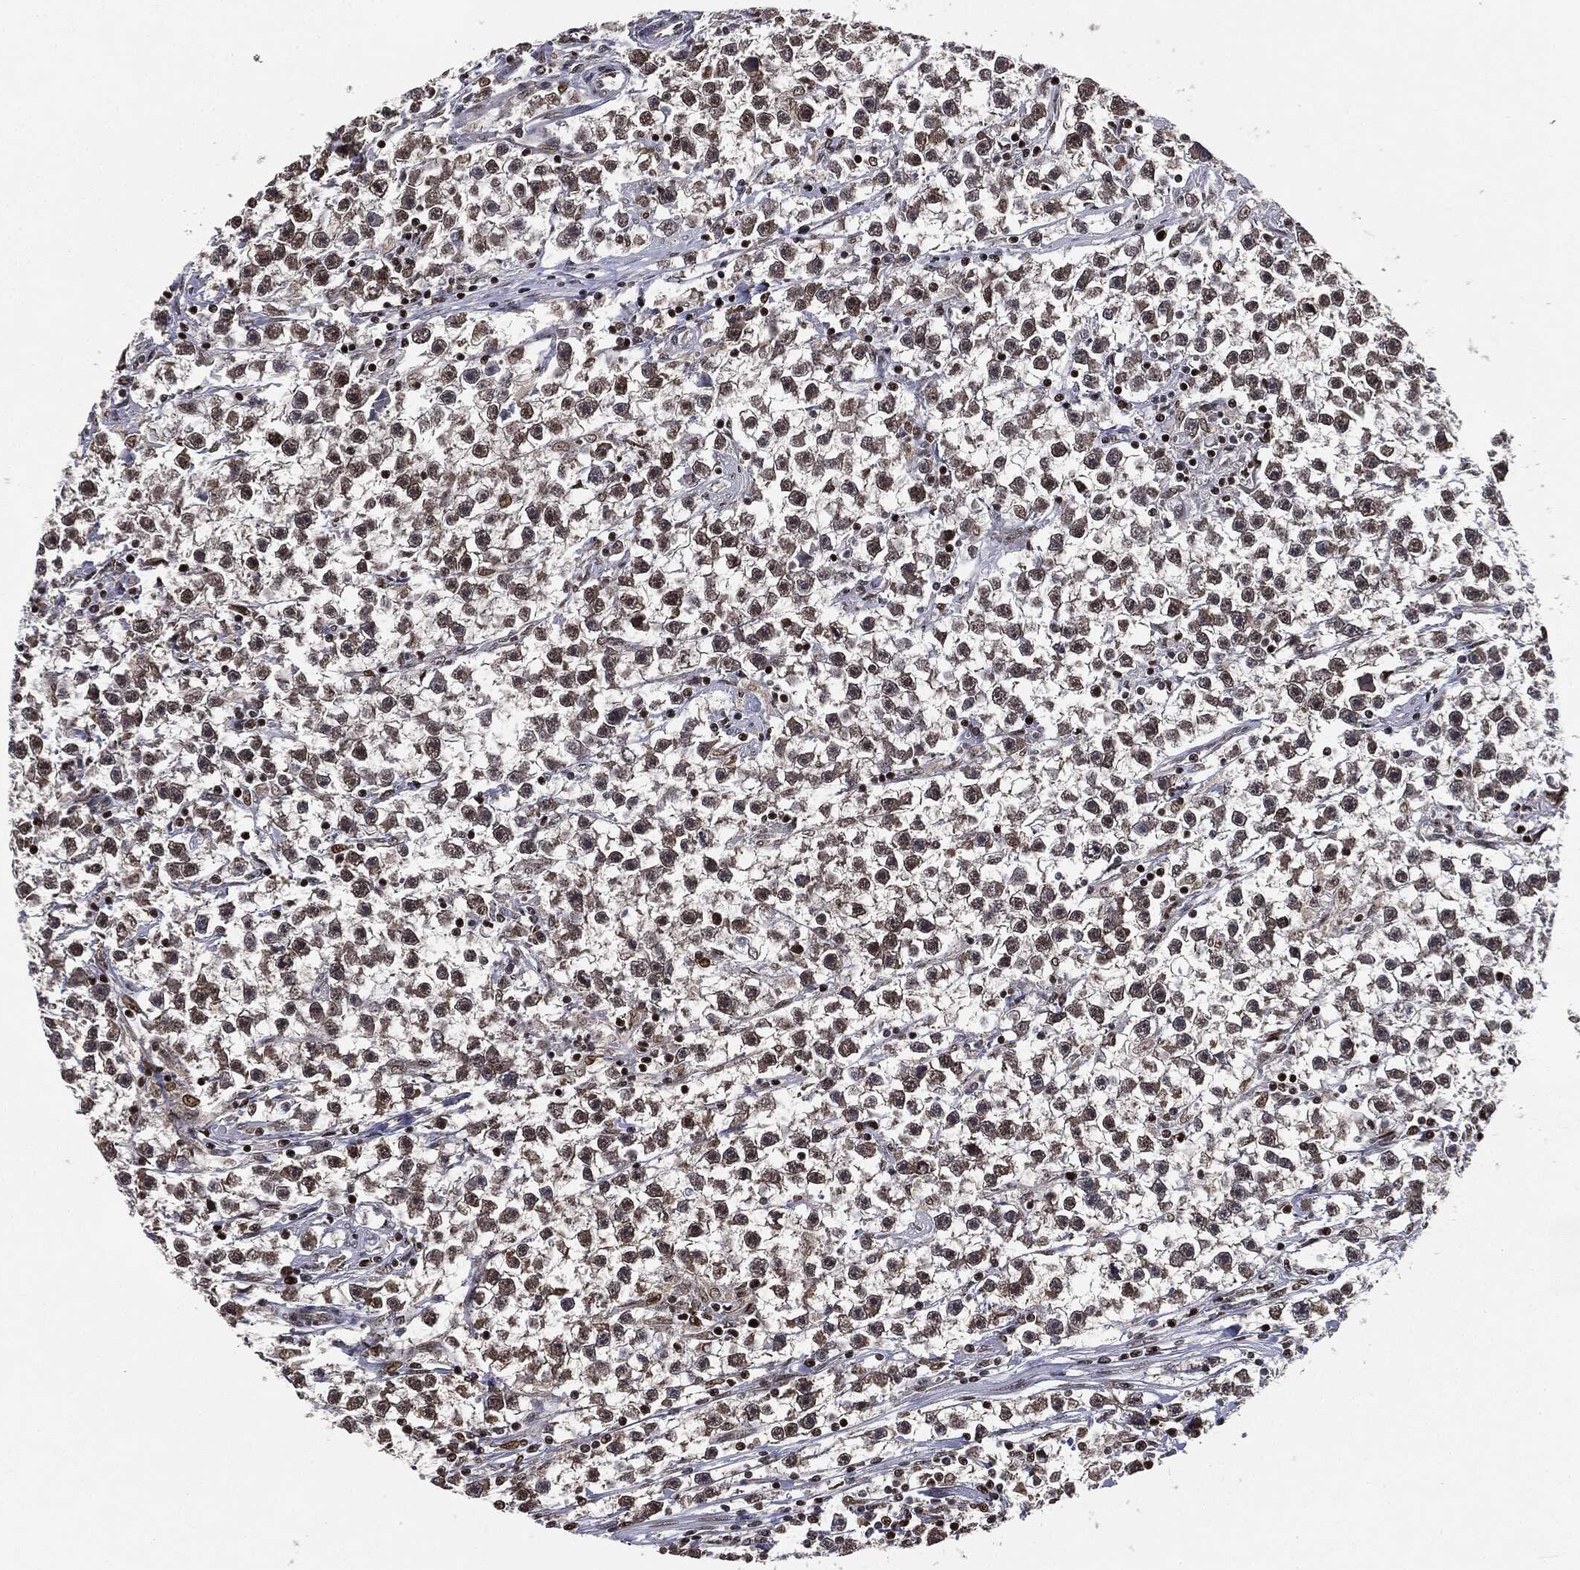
{"staining": {"intensity": "weak", "quantity": "25%-75%", "location": "nuclear"}, "tissue": "testis cancer", "cell_type": "Tumor cells", "image_type": "cancer", "snomed": [{"axis": "morphology", "description": "Seminoma, NOS"}, {"axis": "topography", "description": "Testis"}], "caption": "Protein staining of testis seminoma tissue shows weak nuclear positivity in about 25%-75% of tumor cells.", "gene": "TBC1D22A", "patient": {"sex": "male", "age": 59}}